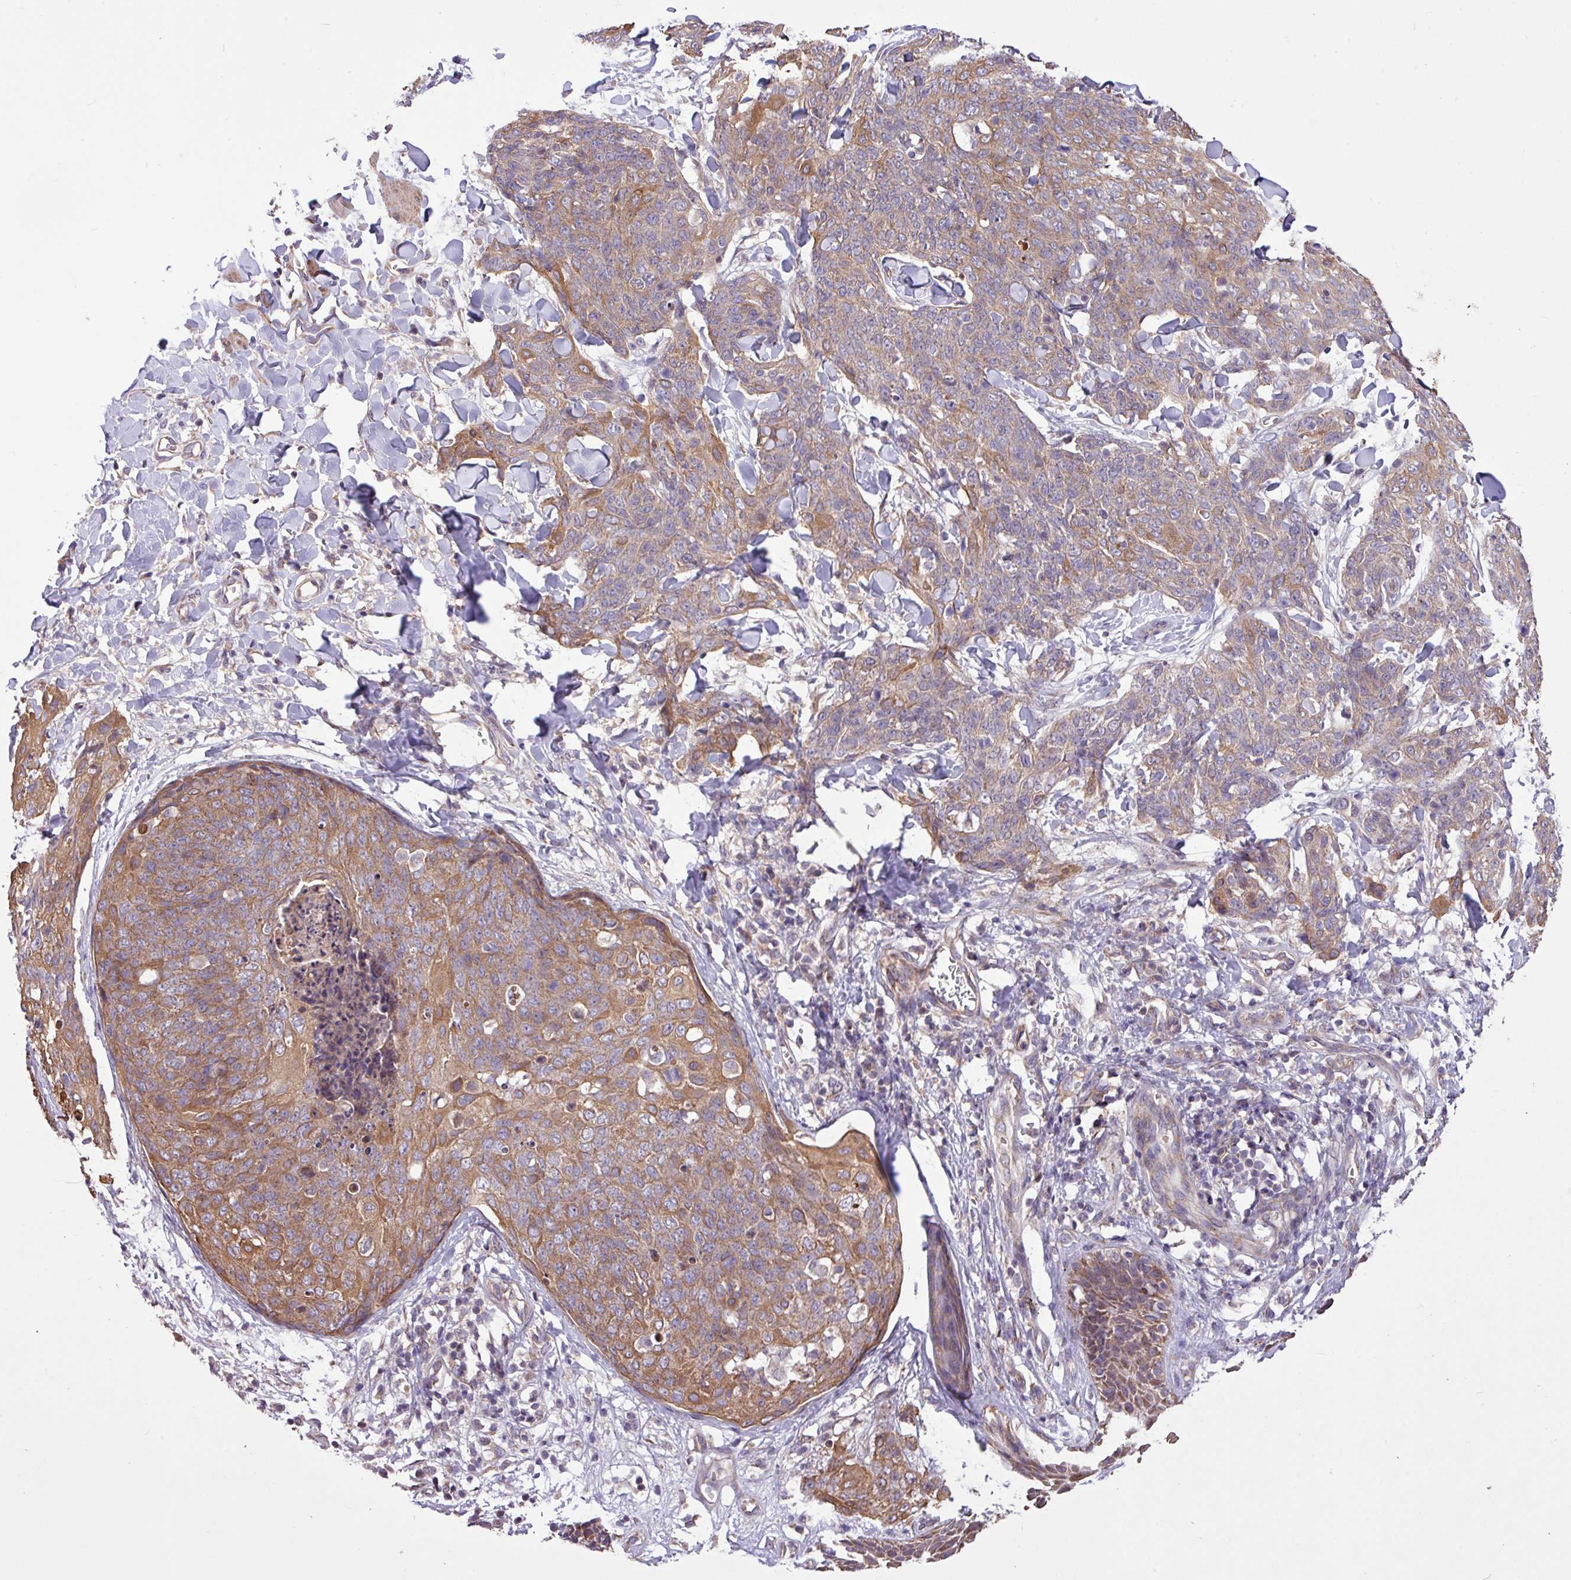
{"staining": {"intensity": "moderate", "quantity": ">75%", "location": "cytoplasmic/membranous"}, "tissue": "skin cancer", "cell_type": "Tumor cells", "image_type": "cancer", "snomed": [{"axis": "morphology", "description": "Squamous cell carcinoma, NOS"}, {"axis": "topography", "description": "Skin"}, {"axis": "topography", "description": "Vulva"}], "caption": "A photomicrograph showing moderate cytoplasmic/membranous positivity in approximately >75% of tumor cells in squamous cell carcinoma (skin), as visualized by brown immunohistochemical staining.", "gene": "TIMM10B", "patient": {"sex": "female", "age": 85}}